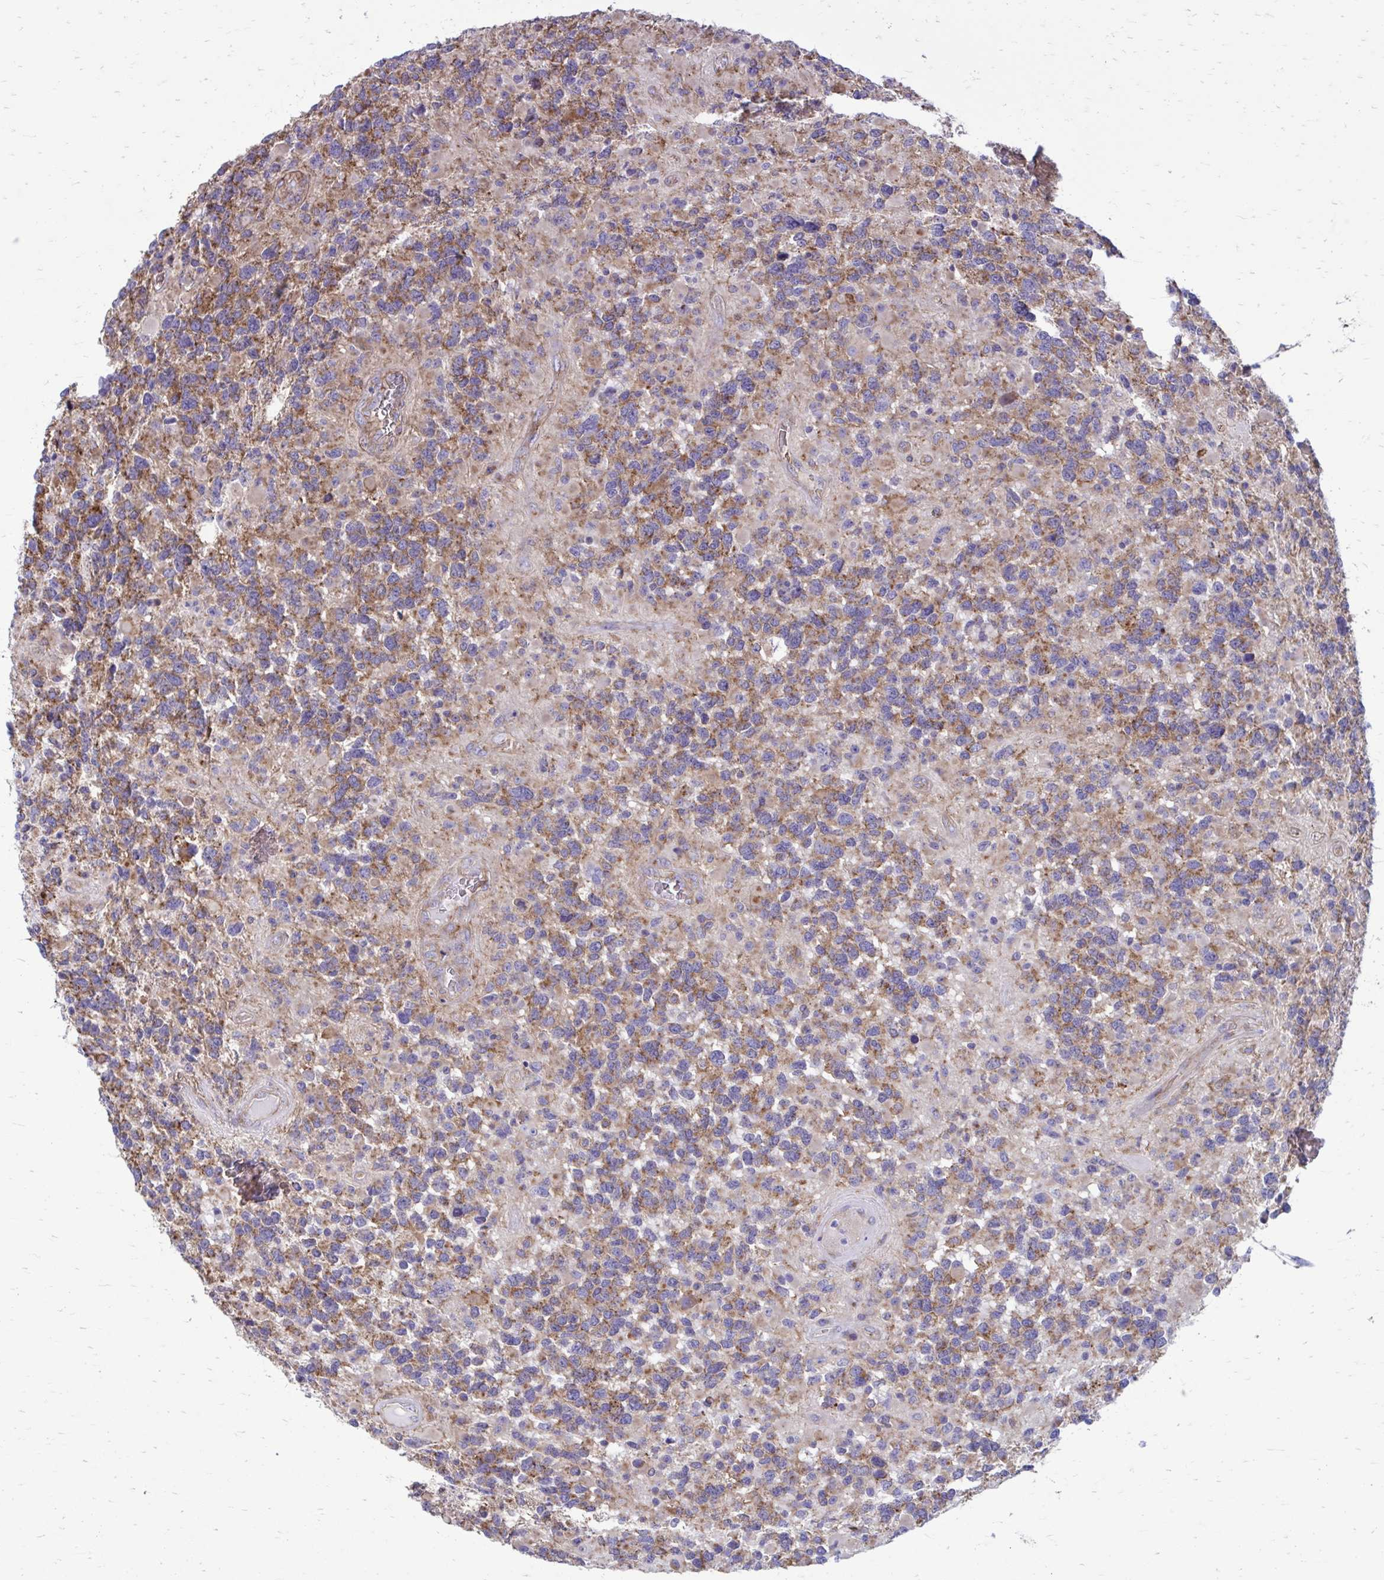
{"staining": {"intensity": "moderate", "quantity": ">75%", "location": "cytoplasmic/membranous"}, "tissue": "glioma", "cell_type": "Tumor cells", "image_type": "cancer", "snomed": [{"axis": "morphology", "description": "Glioma, malignant, High grade"}, {"axis": "topography", "description": "Brain"}], "caption": "A brown stain shows moderate cytoplasmic/membranous staining of a protein in human glioma tumor cells.", "gene": "CLTA", "patient": {"sex": "female", "age": 40}}